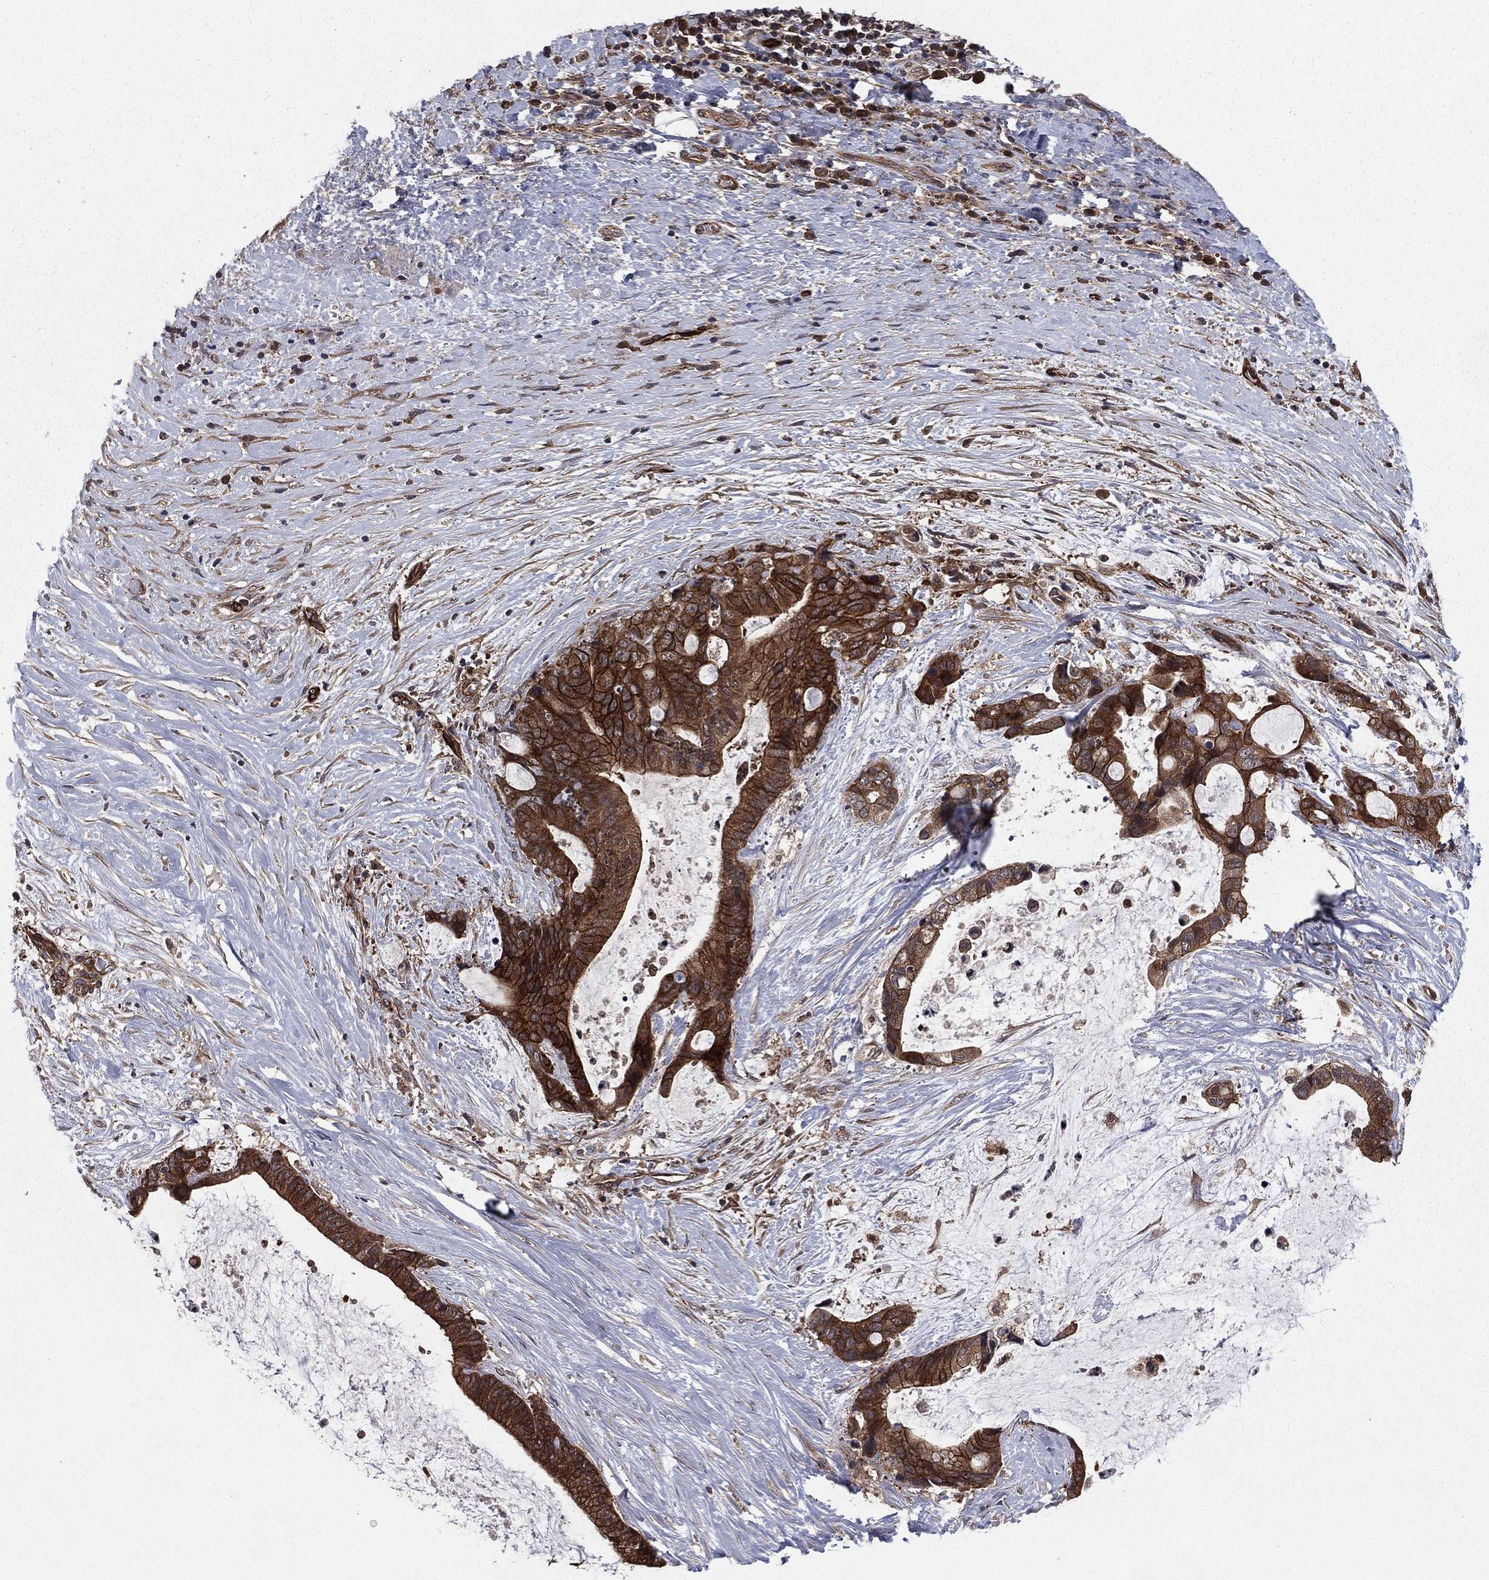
{"staining": {"intensity": "strong", "quantity": ">75%", "location": "cytoplasmic/membranous"}, "tissue": "liver cancer", "cell_type": "Tumor cells", "image_type": "cancer", "snomed": [{"axis": "morphology", "description": "Cholangiocarcinoma"}, {"axis": "topography", "description": "Liver"}], "caption": "A brown stain highlights strong cytoplasmic/membranous expression of a protein in human liver cancer (cholangiocarcinoma) tumor cells.", "gene": "CERT1", "patient": {"sex": "female", "age": 73}}